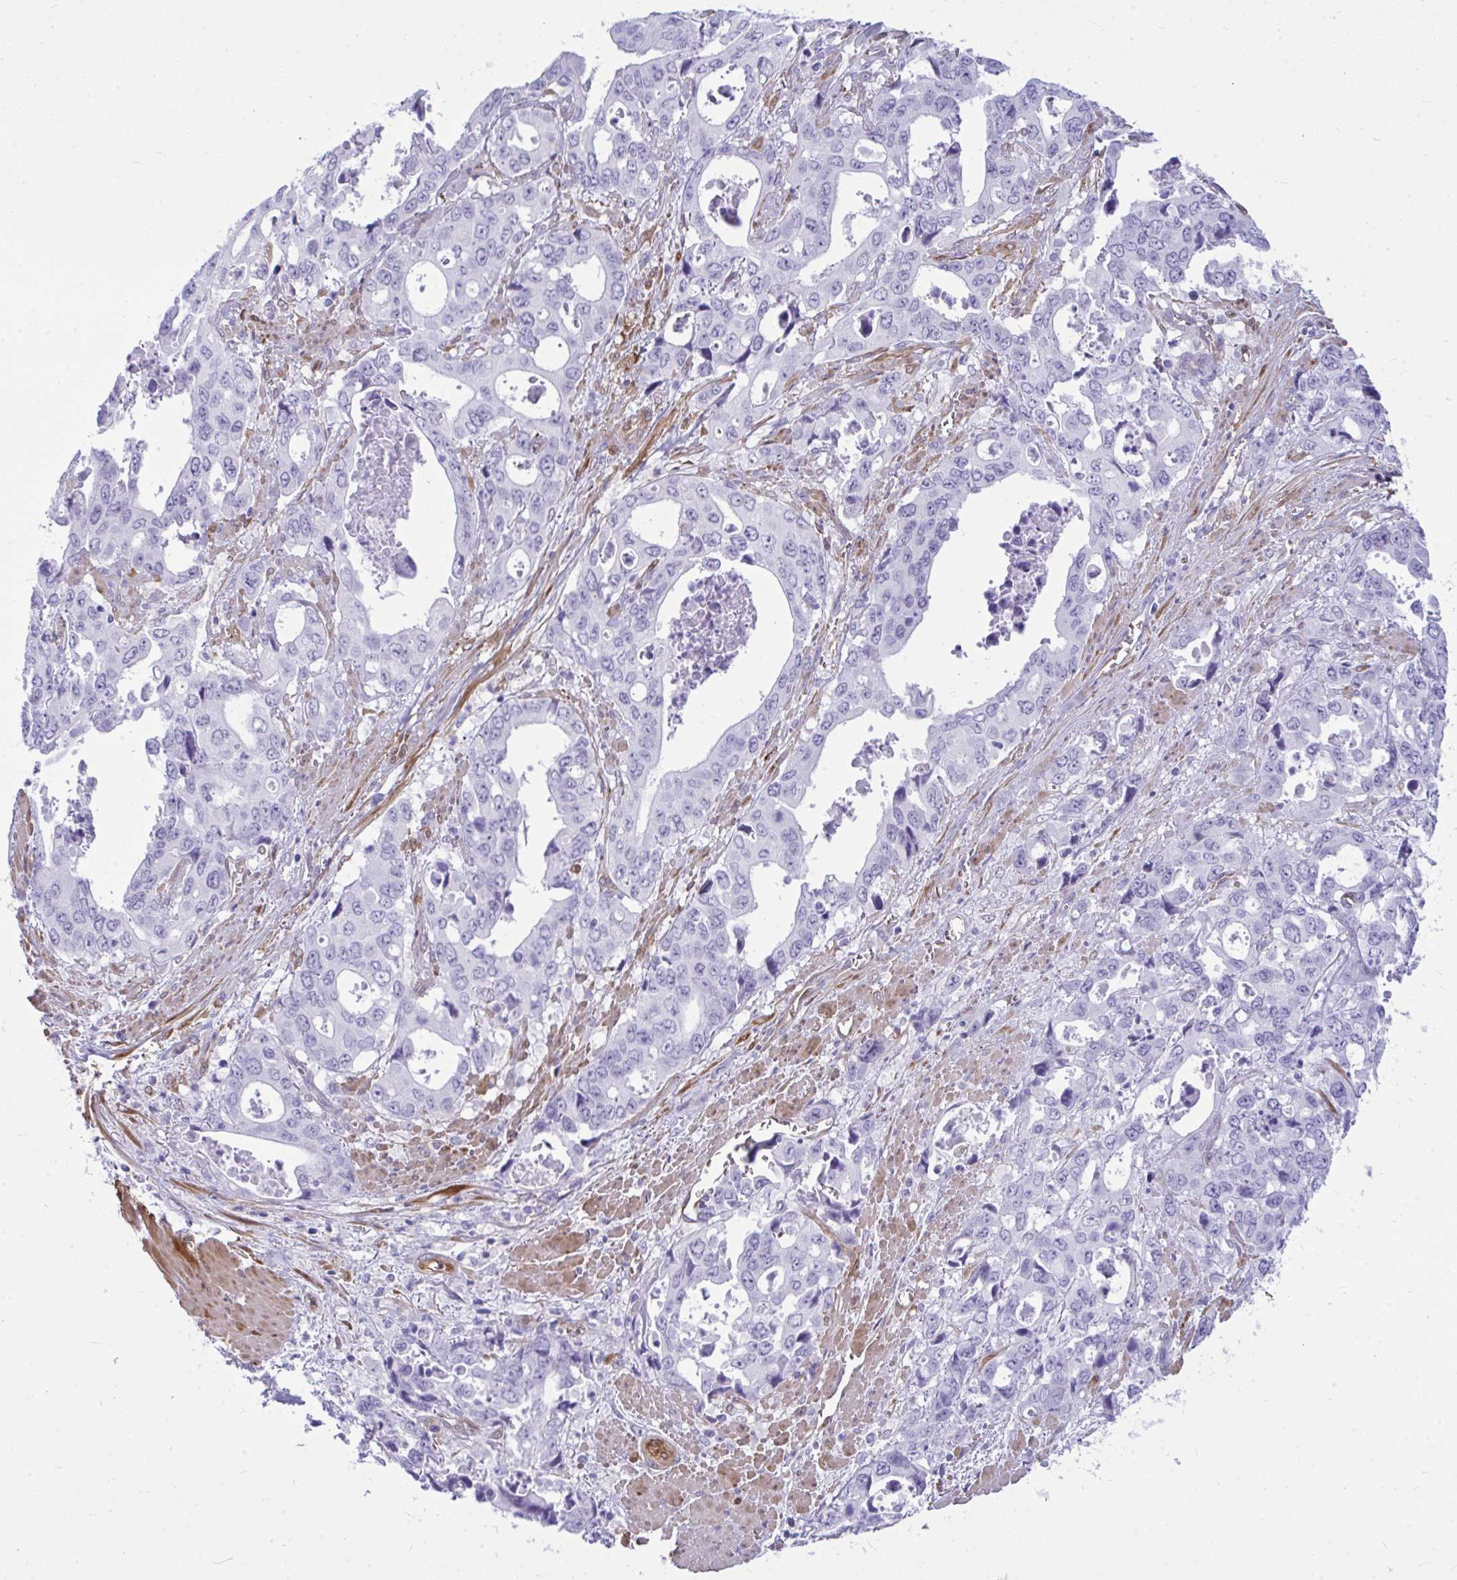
{"staining": {"intensity": "negative", "quantity": "none", "location": "none"}, "tissue": "stomach cancer", "cell_type": "Tumor cells", "image_type": "cancer", "snomed": [{"axis": "morphology", "description": "Adenocarcinoma, NOS"}, {"axis": "topography", "description": "Stomach, upper"}], "caption": "Tumor cells show no significant protein staining in stomach cancer (adenocarcinoma). Nuclei are stained in blue.", "gene": "LIMS2", "patient": {"sex": "male", "age": 74}}